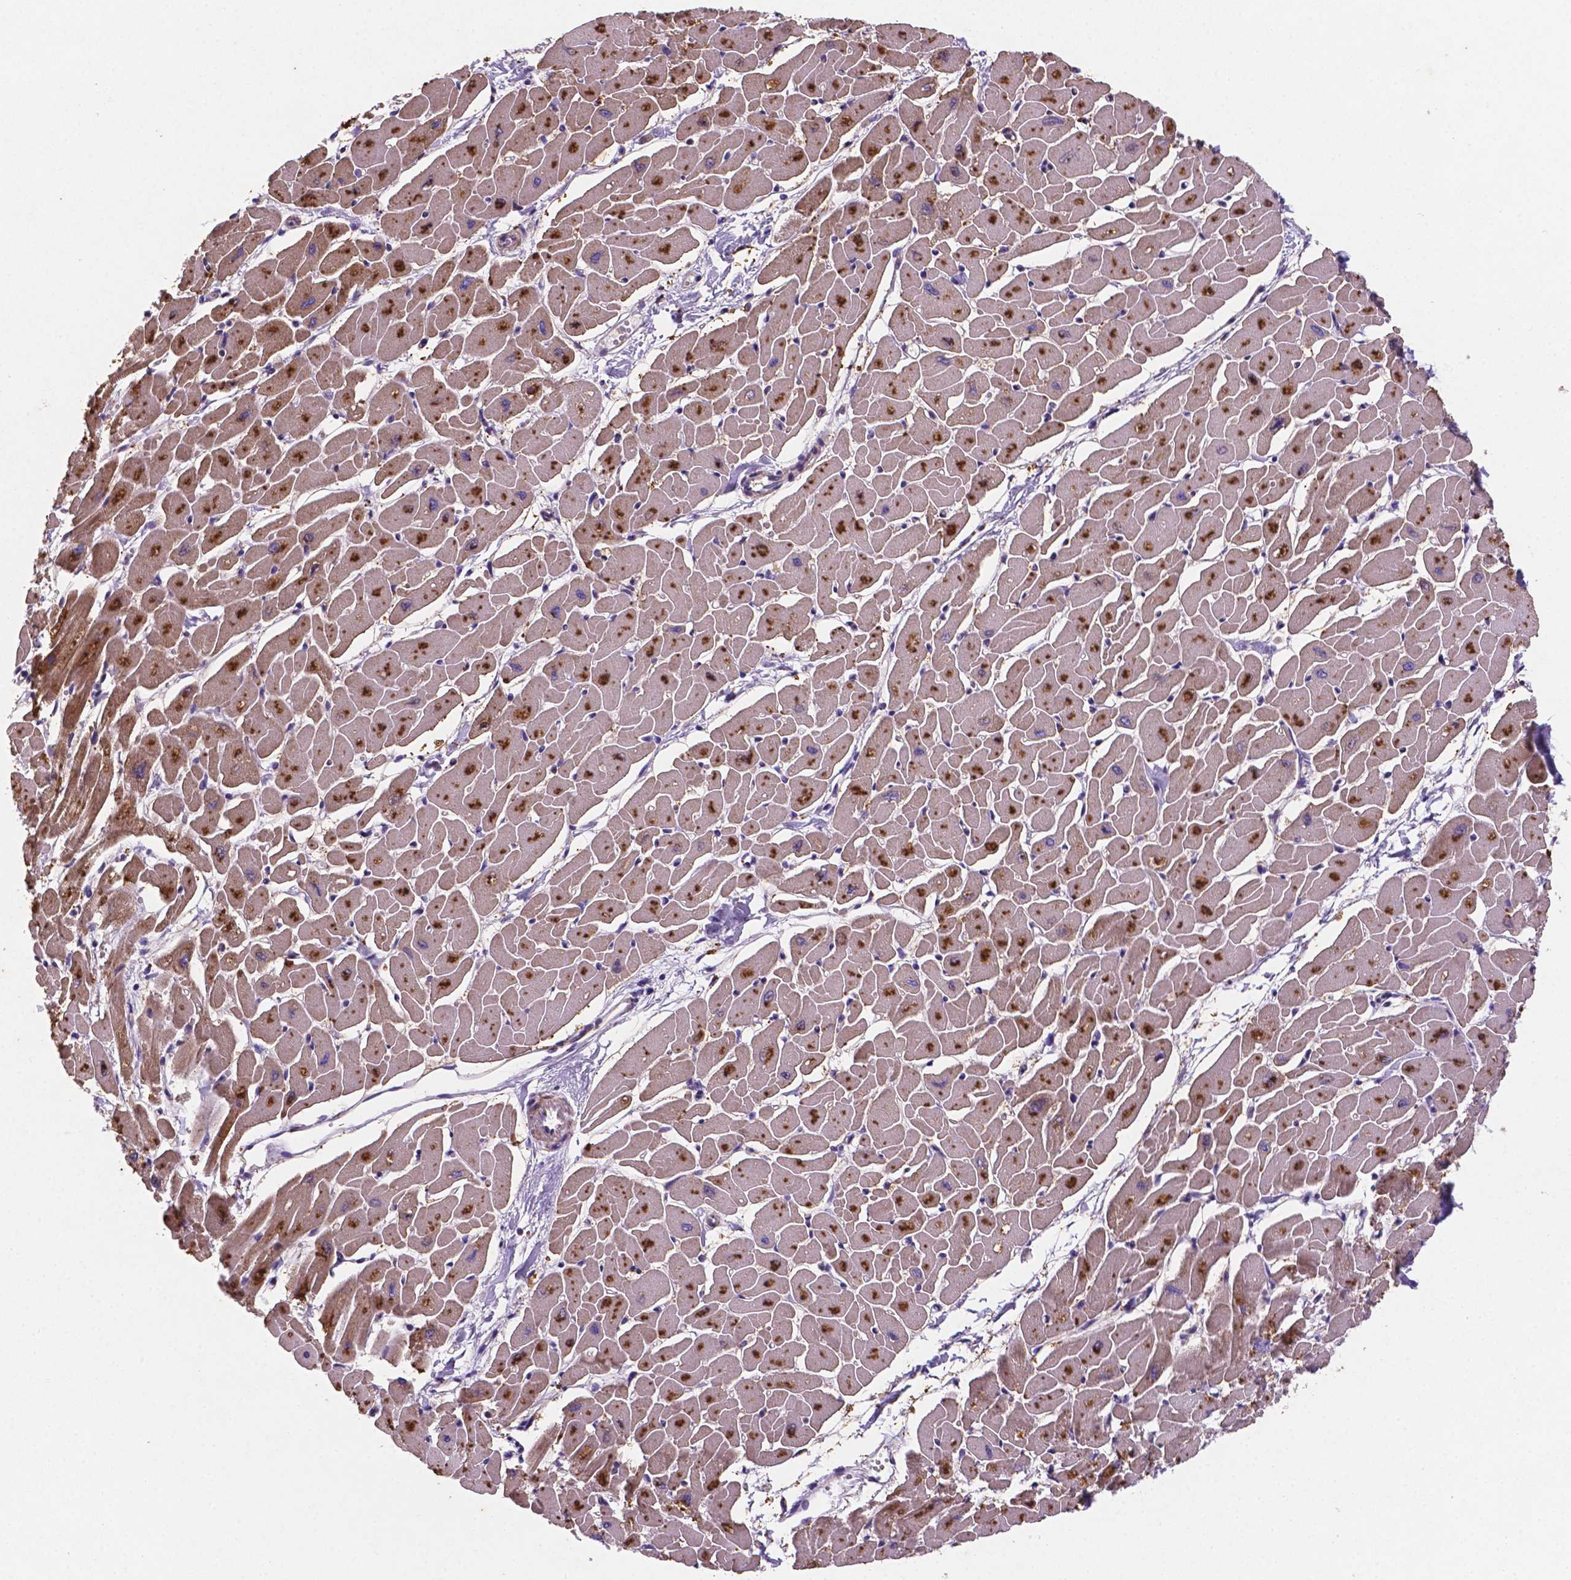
{"staining": {"intensity": "strong", "quantity": "25%-75%", "location": "cytoplasmic/membranous"}, "tissue": "heart muscle", "cell_type": "Cardiomyocytes", "image_type": "normal", "snomed": [{"axis": "morphology", "description": "Normal tissue, NOS"}, {"axis": "topography", "description": "Heart"}], "caption": "Strong cytoplasmic/membranous positivity for a protein is seen in about 25%-75% of cardiomyocytes of benign heart muscle using immunohistochemistry.", "gene": "TM4SF20", "patient": {"sex": "male", "age": 57}}